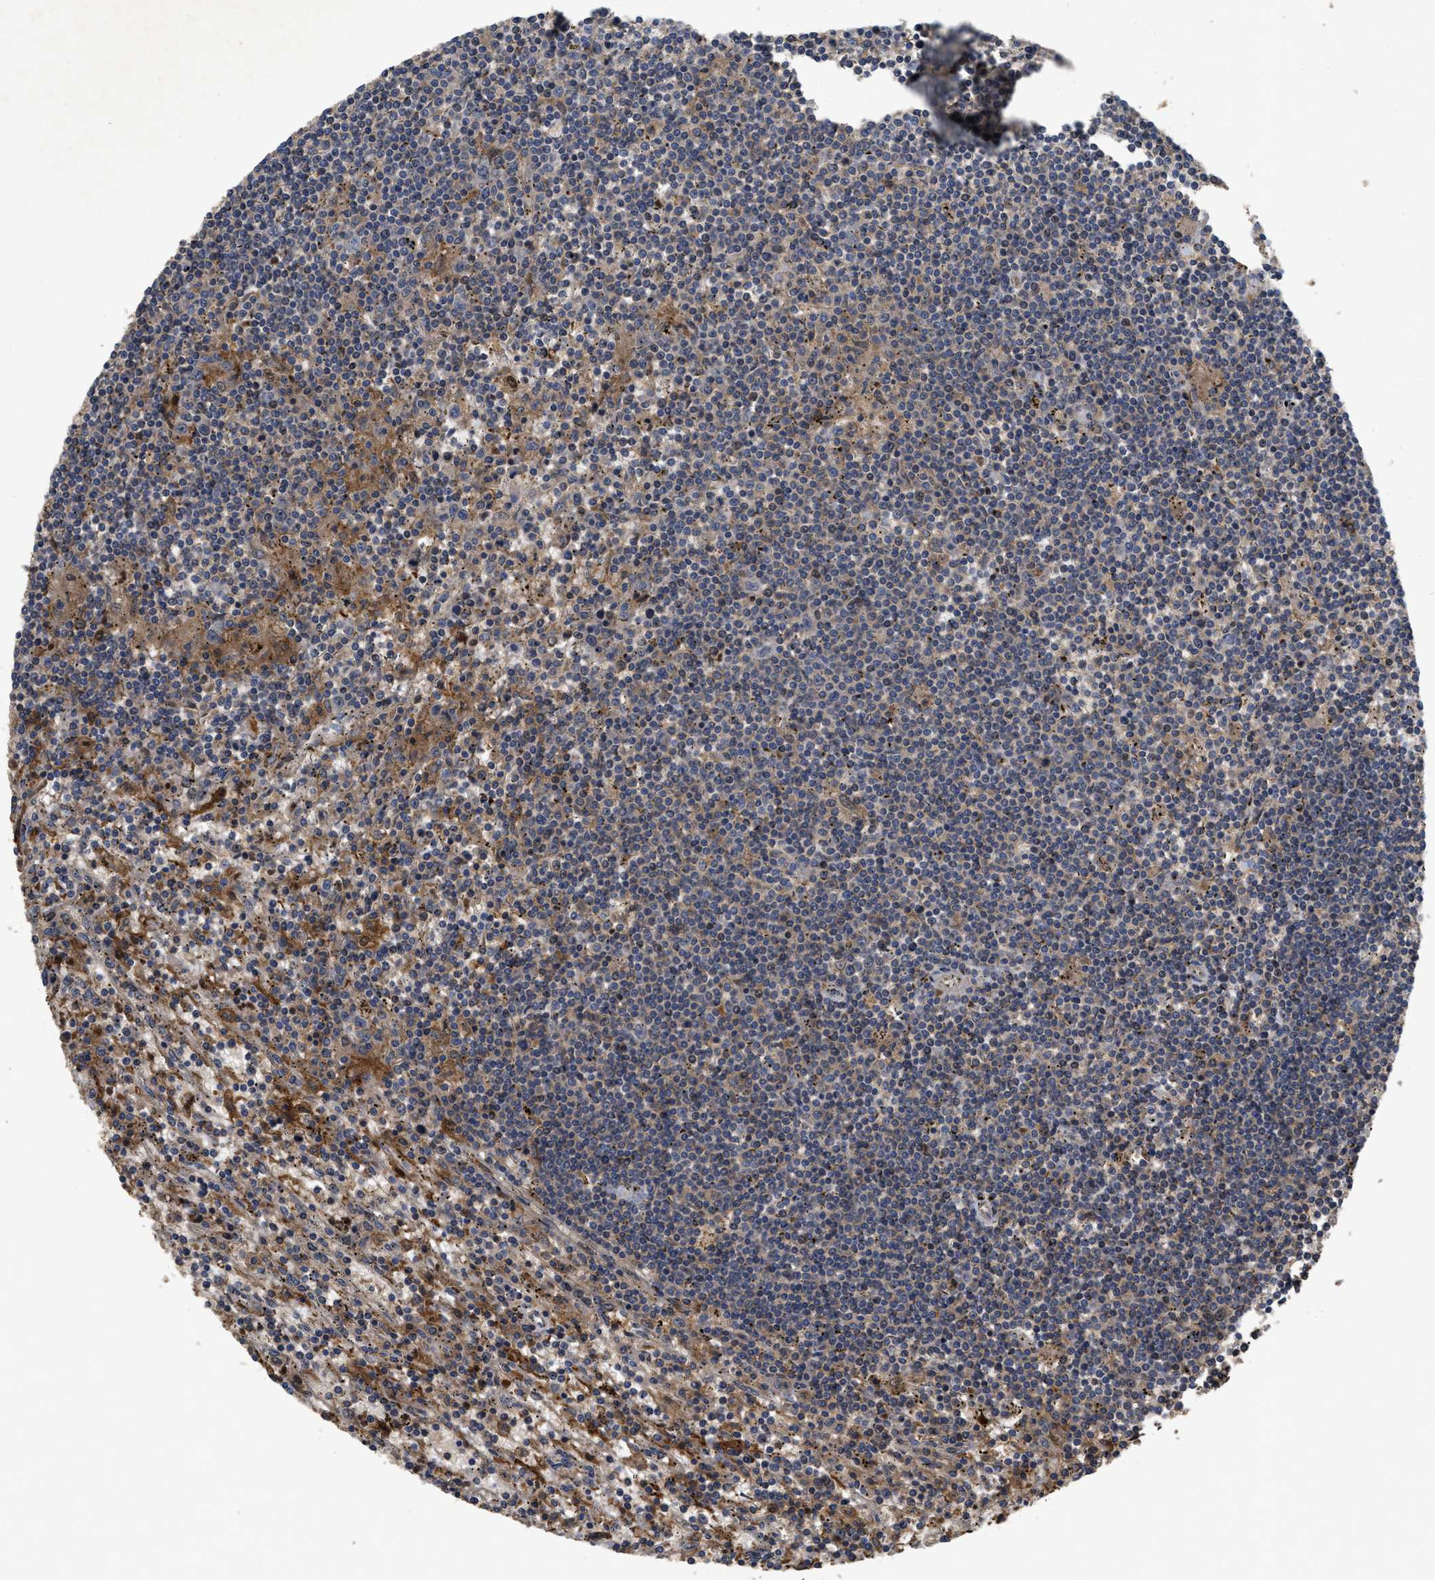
{"staining": {"intensity": "weak", "quantity": "25%-75%", "location": "cytoplasmic/membranous"}, "tissue": "lymphoma", "cell_type": "Tumor cells", "image_type": "cancer", "snomed": [{"axis": "morphology", "description": "Malignant lymphoma, non-Hodgkin's type, Low grade"}, {"axis": "topography", "description": "Spleen"}], "caption": "Protein staining of lymphoma tissue reveals weak cytoplasmic/membranous positivity in about 25%-75% of tumor cells.", "gene": "CBR3", "patient": {"sex": "male", "age": 76}}